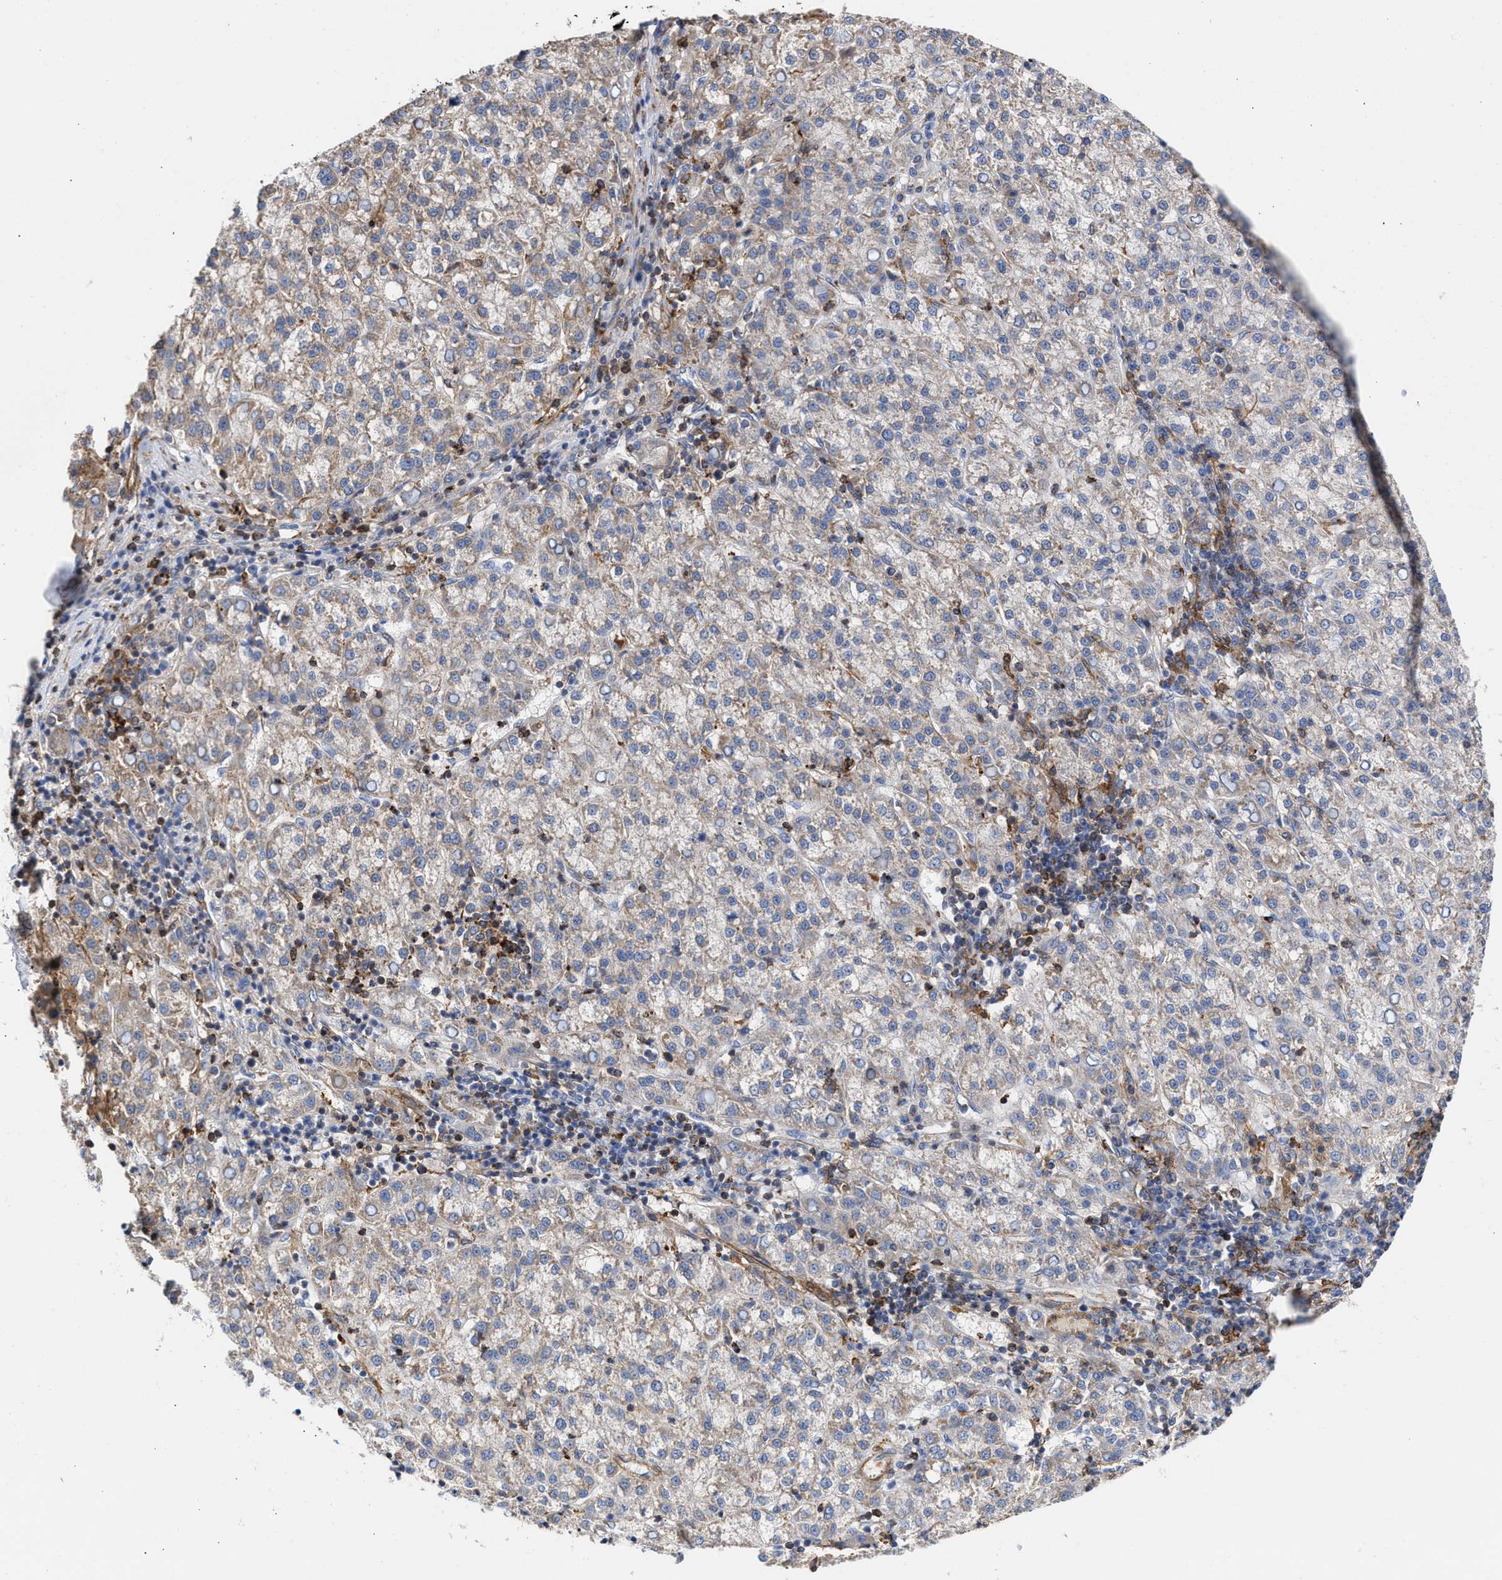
{"staining": {"intensity": "negative", "quantity": "none", "location": "none"}, "tissue": "liver cancer", "cell_type": "Tumor cells", "image_type": "cancer", "snomed": [{"axis": "morphology", "description": "Carcinoma, Hepatocellular, NOS"}, {"axis": "topography", "description": "Liver"}], "caption": "Liver hepatocellular carcinoma was stained to show a protein in brown. There is no significant expression in tumor cells. The staining was performed using DAB (3,3'-diaminobenzidine) to visualize the protein expression in brown, while the nuclei were stained in blue with hematoxylin (Magnification: 20x).", "gene": "HS3ST5", "patient": {"sex": "female", "age": 58}}